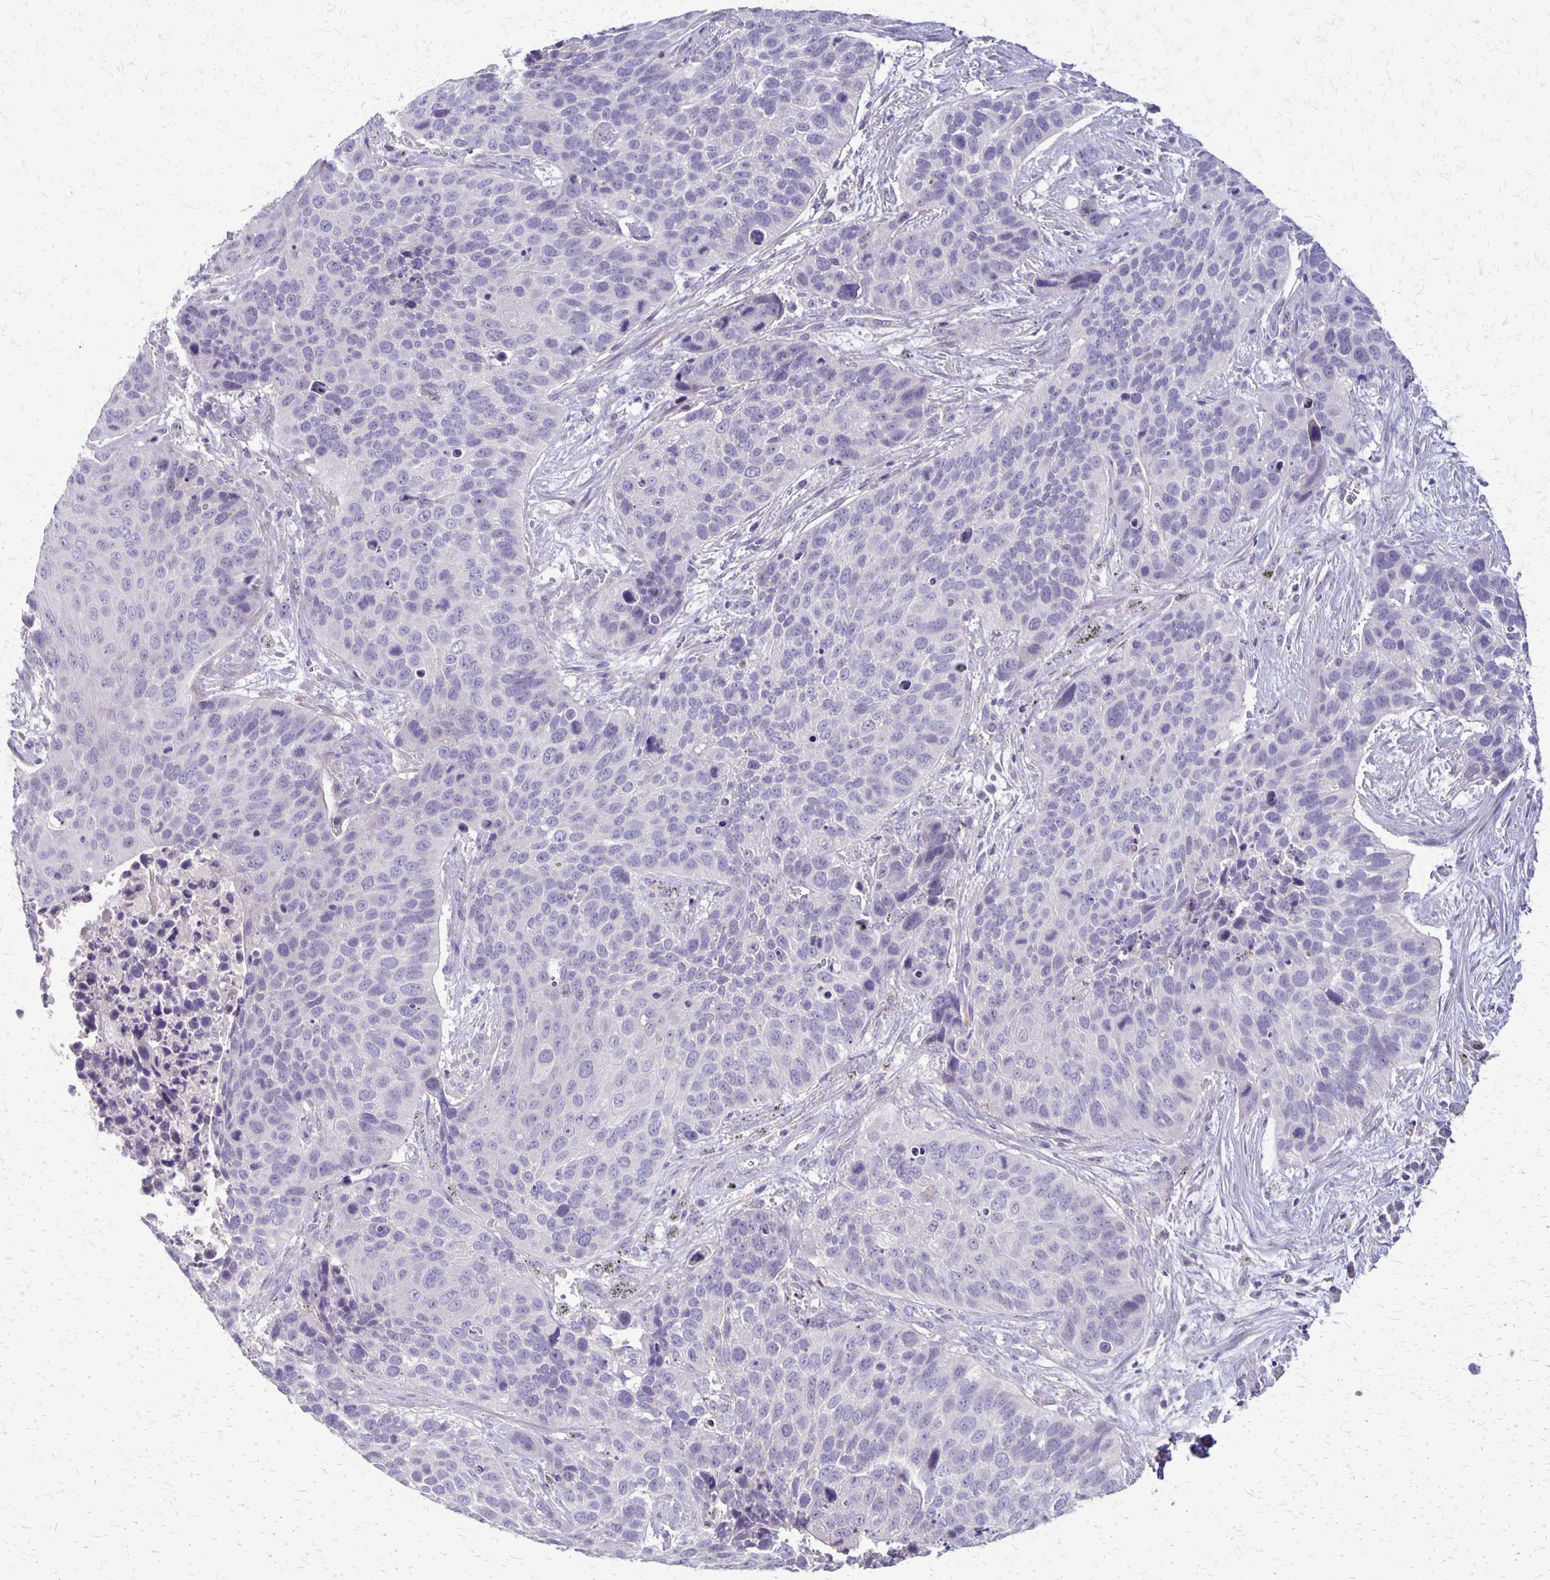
{"staining": {"intensity": "negative", "quantity": "none", "location": "none"}, "tissue": "lung cancer", "cell_type": "Tumor cells", "image_type": "cancer", "snomed": [{"axis": "morphology", "description": "Squamous cell carcinoma, NOS"}, {"axis": "topography", "description": "Lung"}], "caption": "Immunohistochemistry (IHC) histopathology image of neoplastic tissue: squamous cell carcinoma (lung) stained with DAB (3,3'-diaminobenzidine) displays no significant protein staining in tumor cells. (Brightfield microscopy of DAB immunohistochemistry at high magnification).", "gene": "SEPTIN5", "patient": {"sex": "male", "age": 62}}